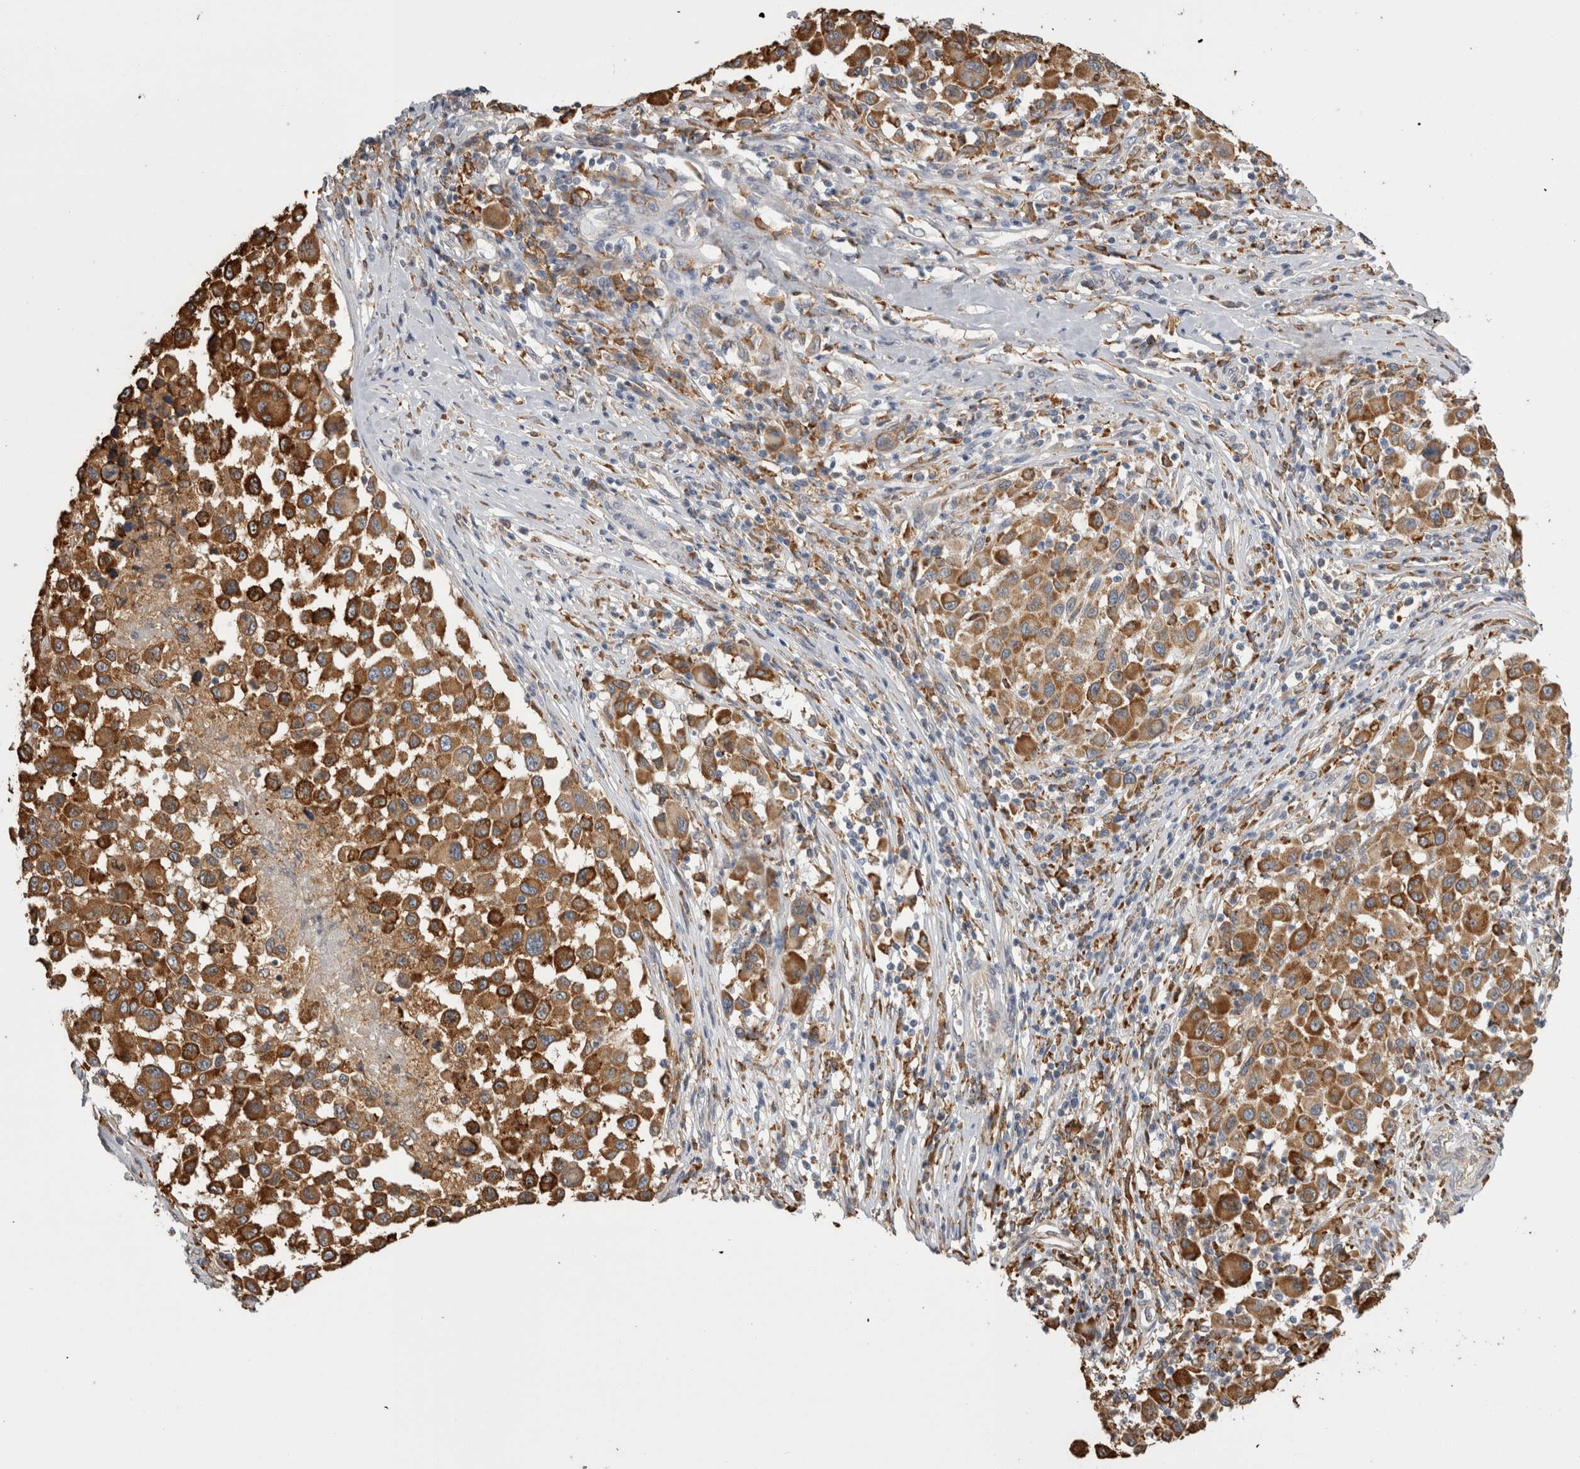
{"staining": {"intensity": "strong", "quantity": ">75%", "location": "cytoplasmic/membranous"}, "tissue": "melanoma", "cell_type": "Tumor cells", "image_type": "cancer", "snomed": [{"axis": "morphology", "description": "Malignant melanoma, Metastatic site"}, {"axis": "topography", "description": "Lymph node"}], "caption": "IHC of malignant melanoma (metastatic site) reveals high levels of strong cytoplasmic/membranous expression in approximately >75% of tumor cells. (DAB IHC, brown staining for protein, blue staining for nuclei).", "gene": "LRPAP1", "patient": {"sex": "male", "age": 61}}